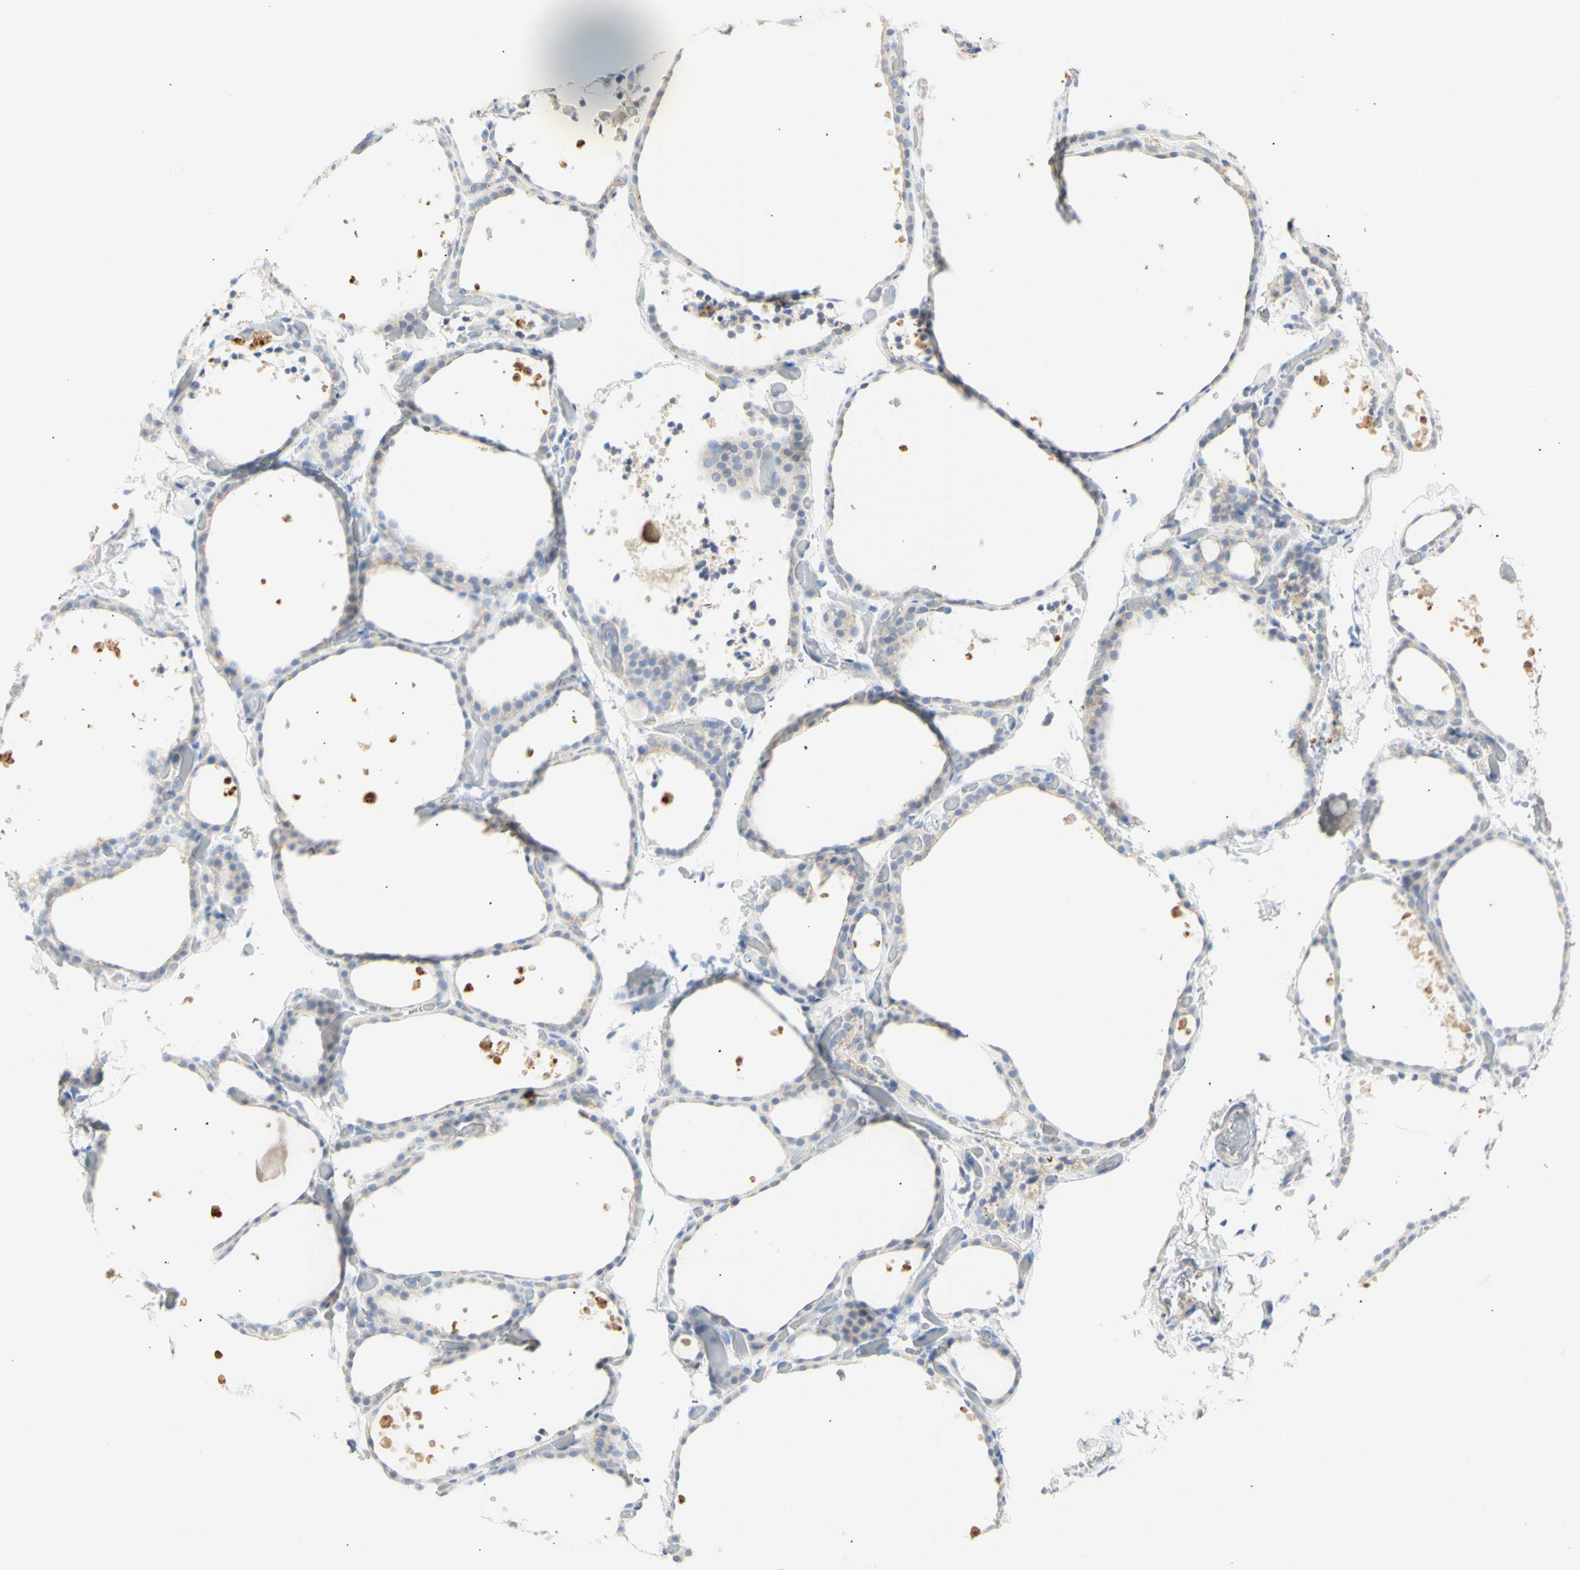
{"staining": {"intensity": "weak", "quantity": ">75%", "location": "cytoplasmic/membranous"}, "tissue": "thyroid gland", "cell_type": "Glandular cells", "image_type": "normal", "snomed": [{"axis": "morphology", "description": "Normal tissue, NOS"}, {"axis": "topography", "description": "Thyroid gland"}], "caption": "Human thyroid gland stained for a protein (brown) reveals weak cytoplasmic/membranous positive staining in approximately >75% of glandular cells.", "gene": "B4GALNT3", "patient": {"sex": "female", "age": 44}}